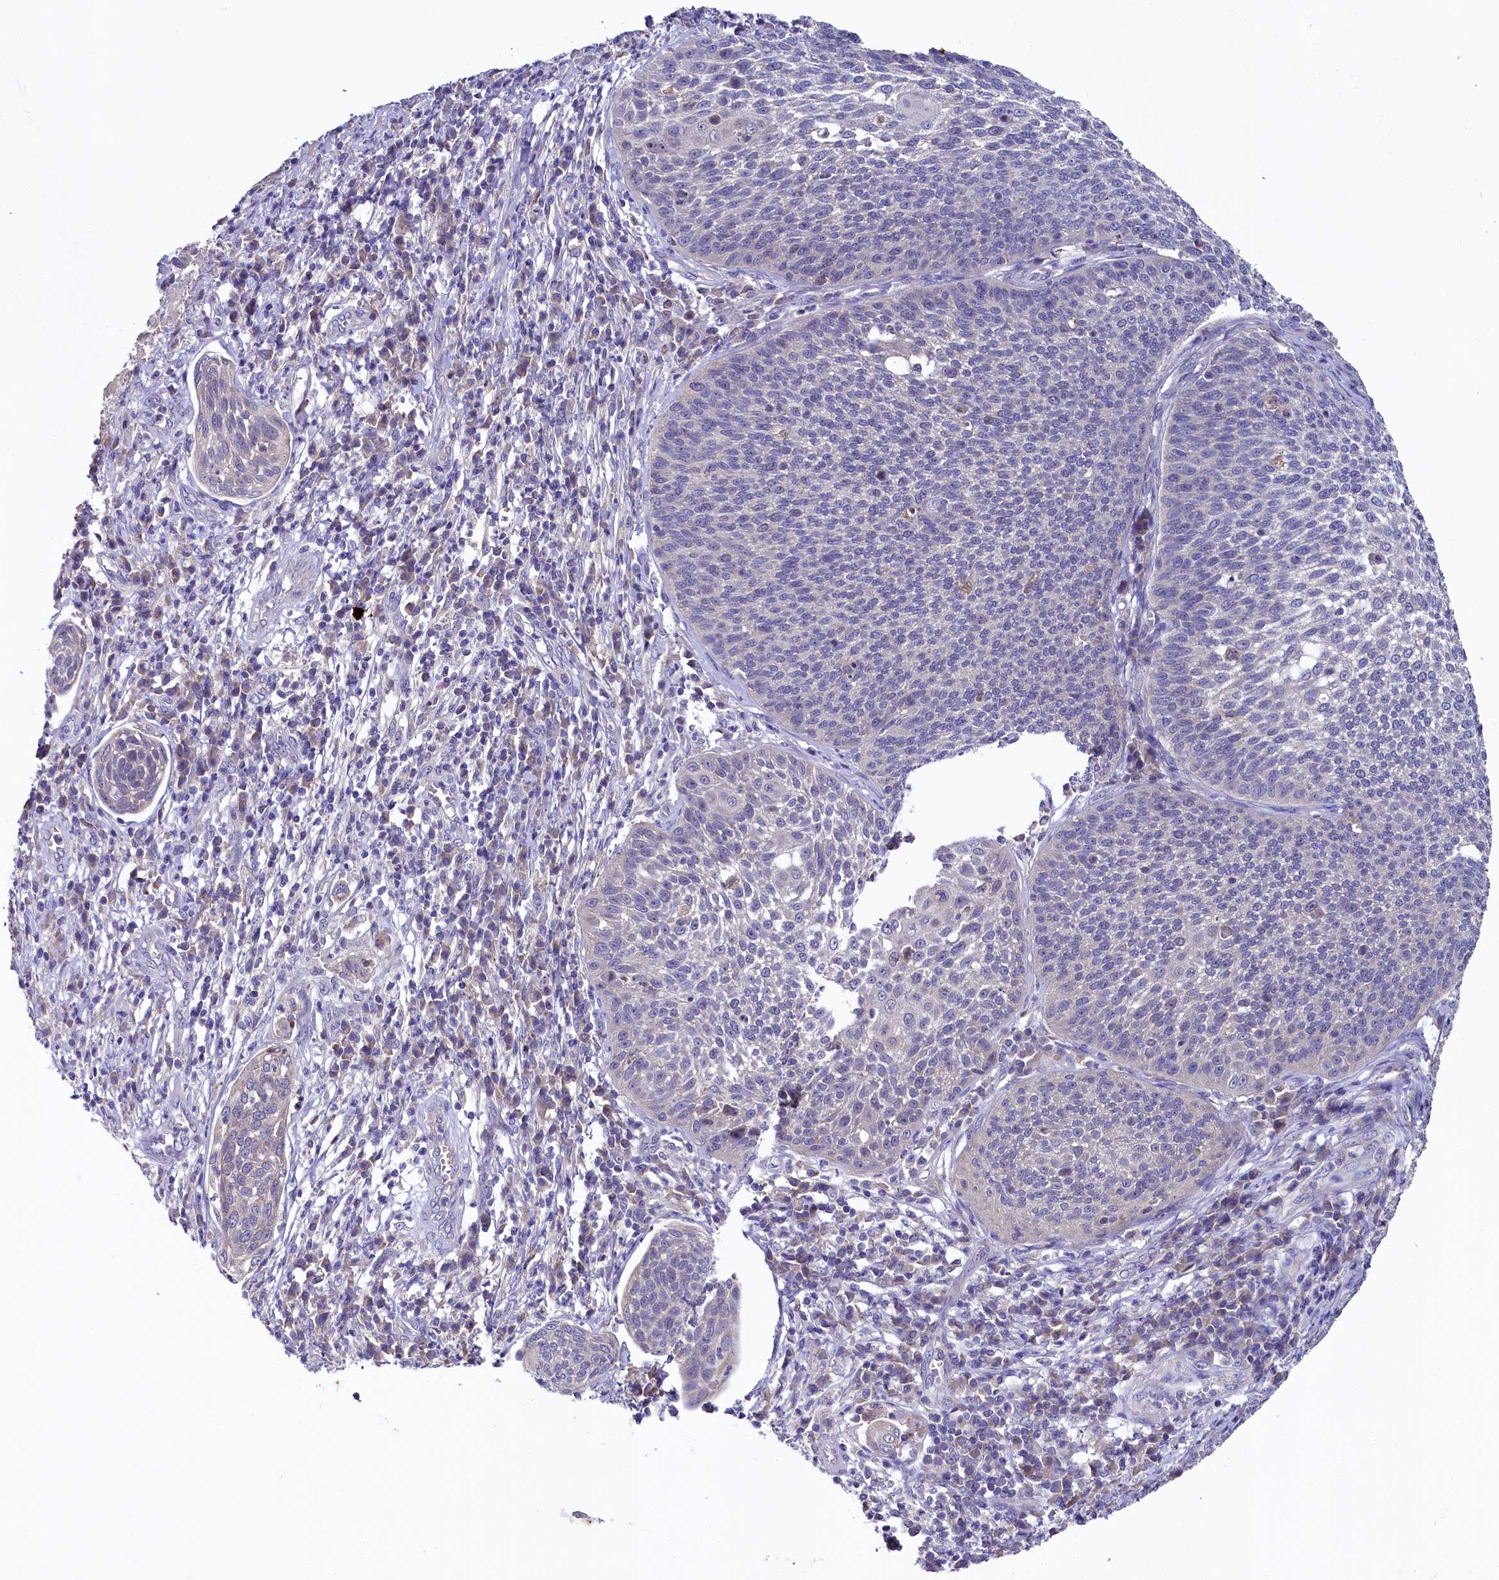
{"staining": {"intensity": "negative", "quantity": "none", "location": "none"}, "tissue": "cervical cancer", "cell_type": "Tumor cells", "image_type": "cancer", "snomed": [{"axis": "morphology", "description": "Squamous cell carcinoma, NOS"}, {"axis": "topography", "description": "Cervix"}], "caption": "DAB (3,3'-diaminobenzidine) immunohistochemical staining of human cervical cancer (squamous cell carcinoma) displays no significant positivity in tumor cells.", "gene": "SPINK9", "patient": {"sex": "female", "age": 34}}